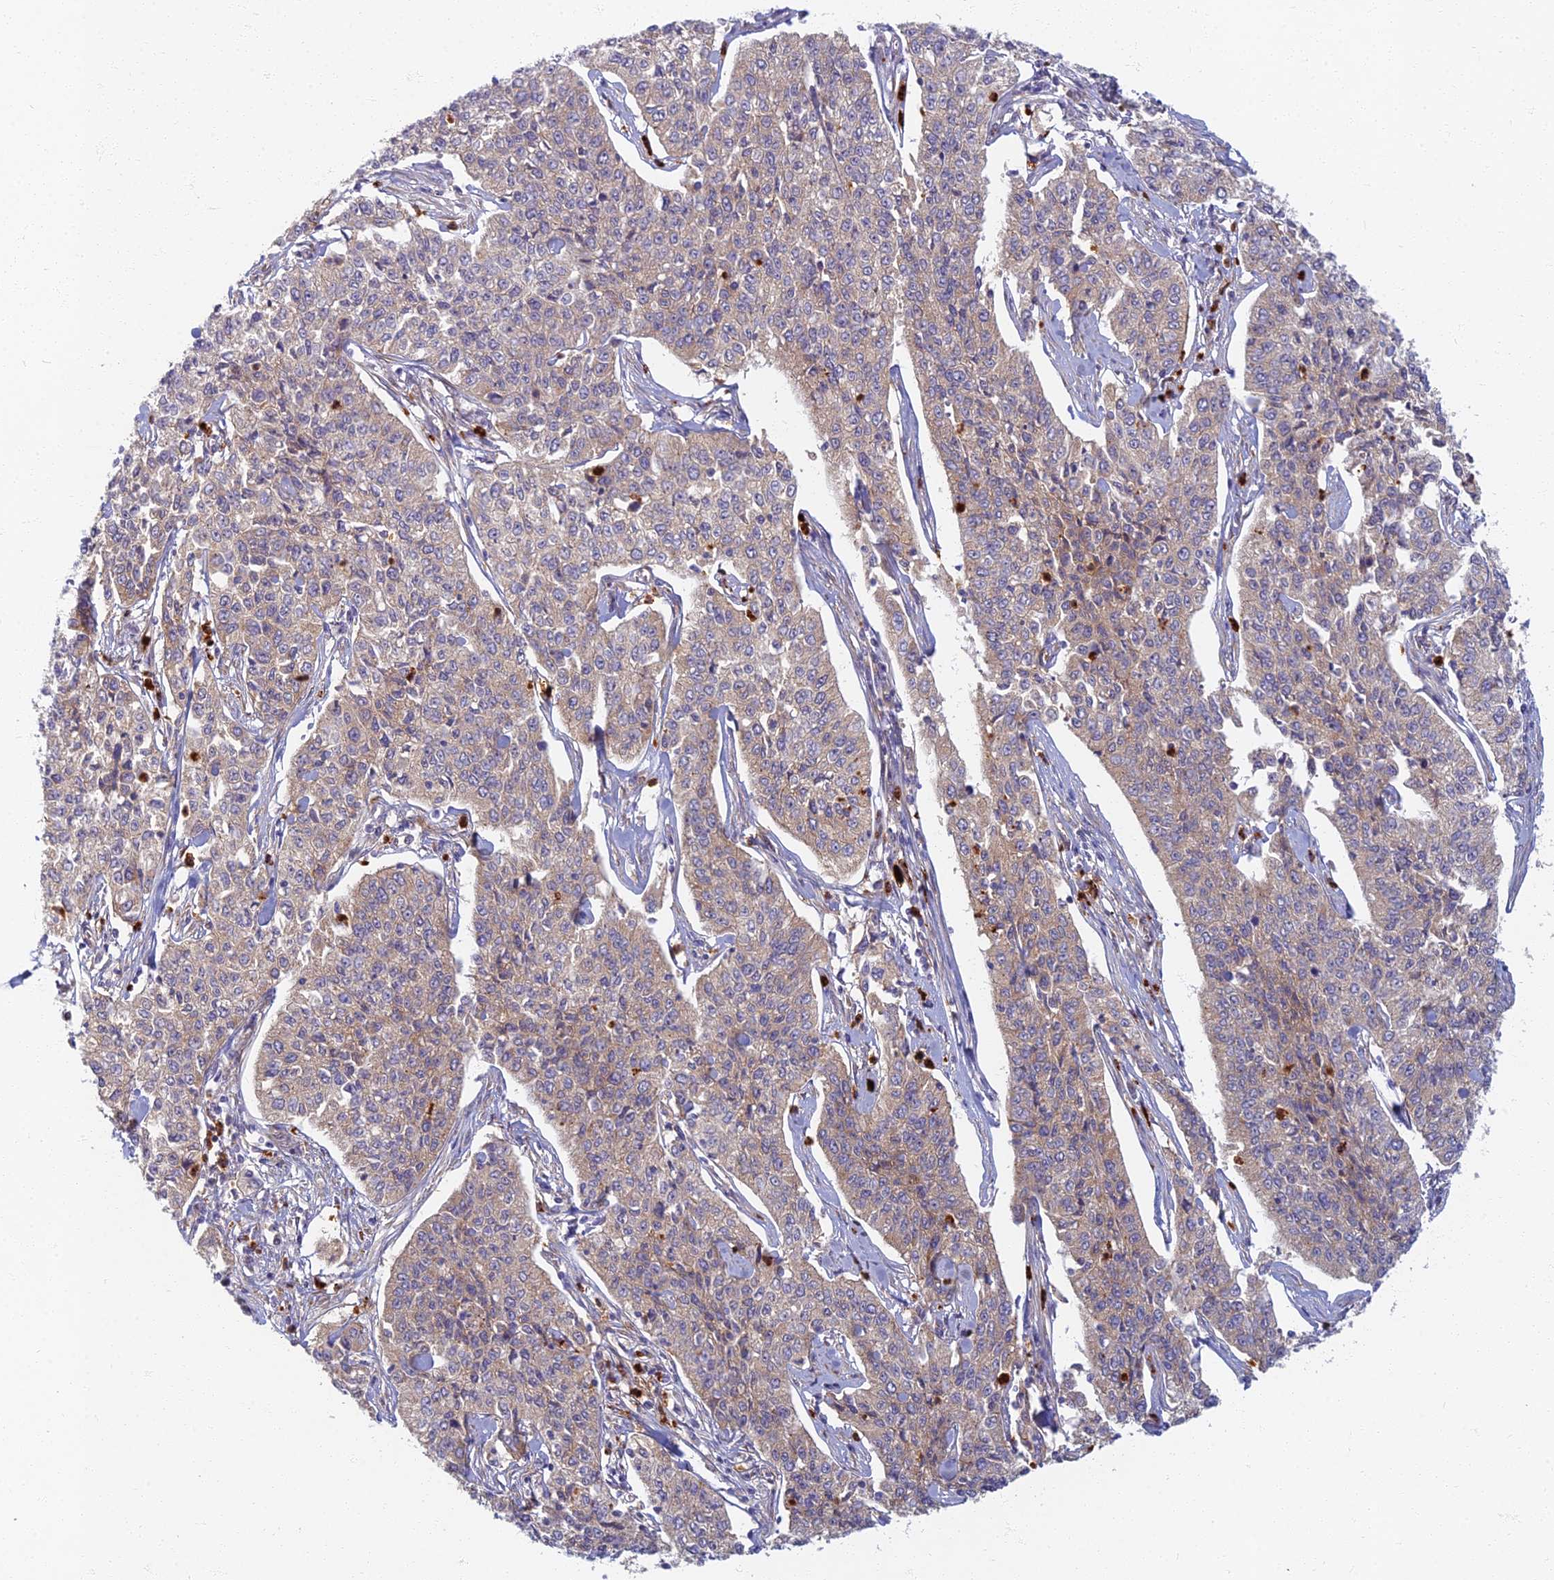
{"staining": {"intensity": "weak", "quantity": "25%-75%", "location": "cytoplasmic/membranous"}, "tissue": "cervical cancer", "cell_type": "Tumor cells", "image_type": "cancer", "snomed": [{"axis": "morphology", "description": "Squamous cell carcinoma, NOS"}, {"axis": "topography", "description": "Cervix"}], "caption": "Squamous cell carcinoma (cervical) was stained to show a protein in brown. There is low levels of weak cytoplasmic/membranous positivity in about 25%-75% of tumor cells.", "gene": "PROX2", "patient": {"sex": "female", "age": 35}}